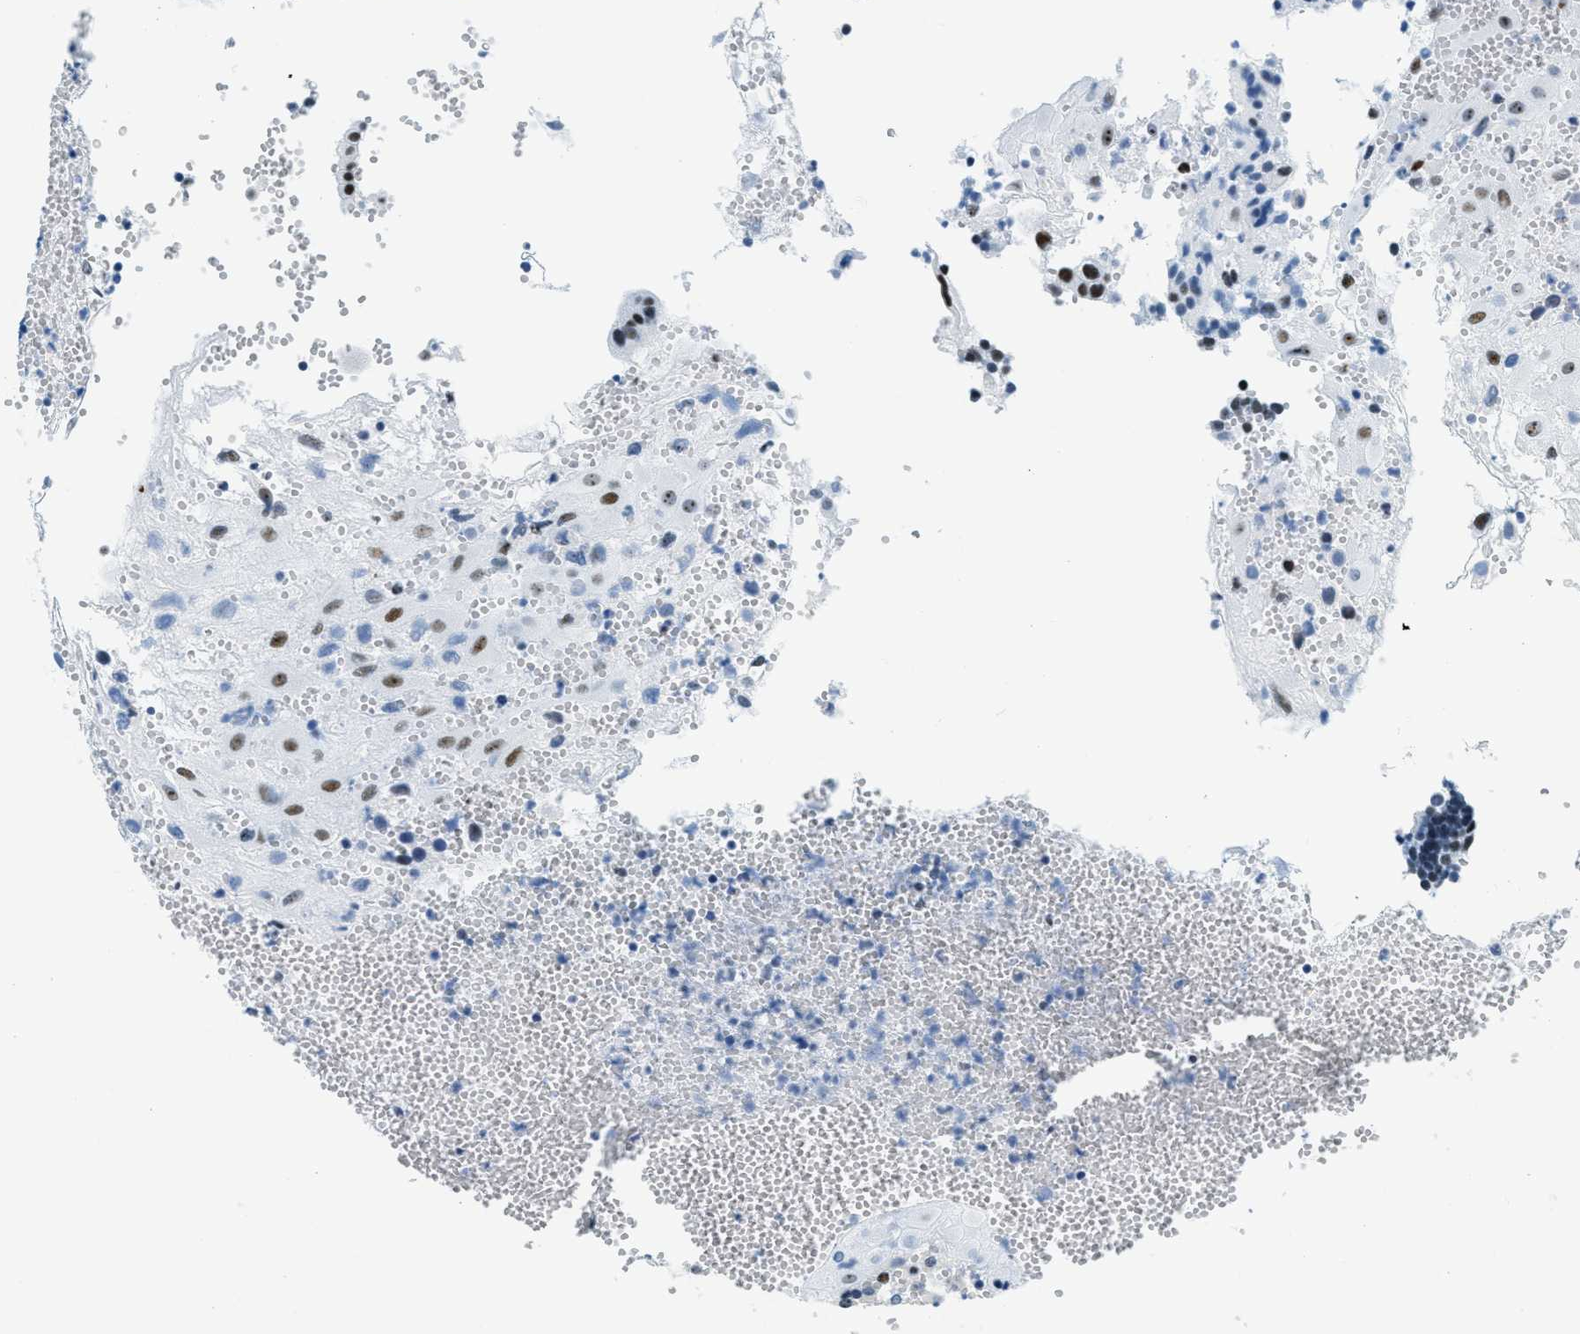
{"staining": {"intensity": "moderate", "quantity": "25%-75%", "location": "nuclear"}, "tissue": "placenta", "cell_type": "Decidual cells", "image_type": "normal", "snomed": [{"axis": "morphology", "description": "Normal tissue, NOS"}, {"axis": "topography", "description": "Placenta"}], "caption": "This is a photomicrograph of immunohistochemistry (IHC) staining of benign placenta, which shows moderate positivity in the nuclear of decidual cells.", "gene": "PLA2G2A", "patient": {"sex": "female", "age": 18}}